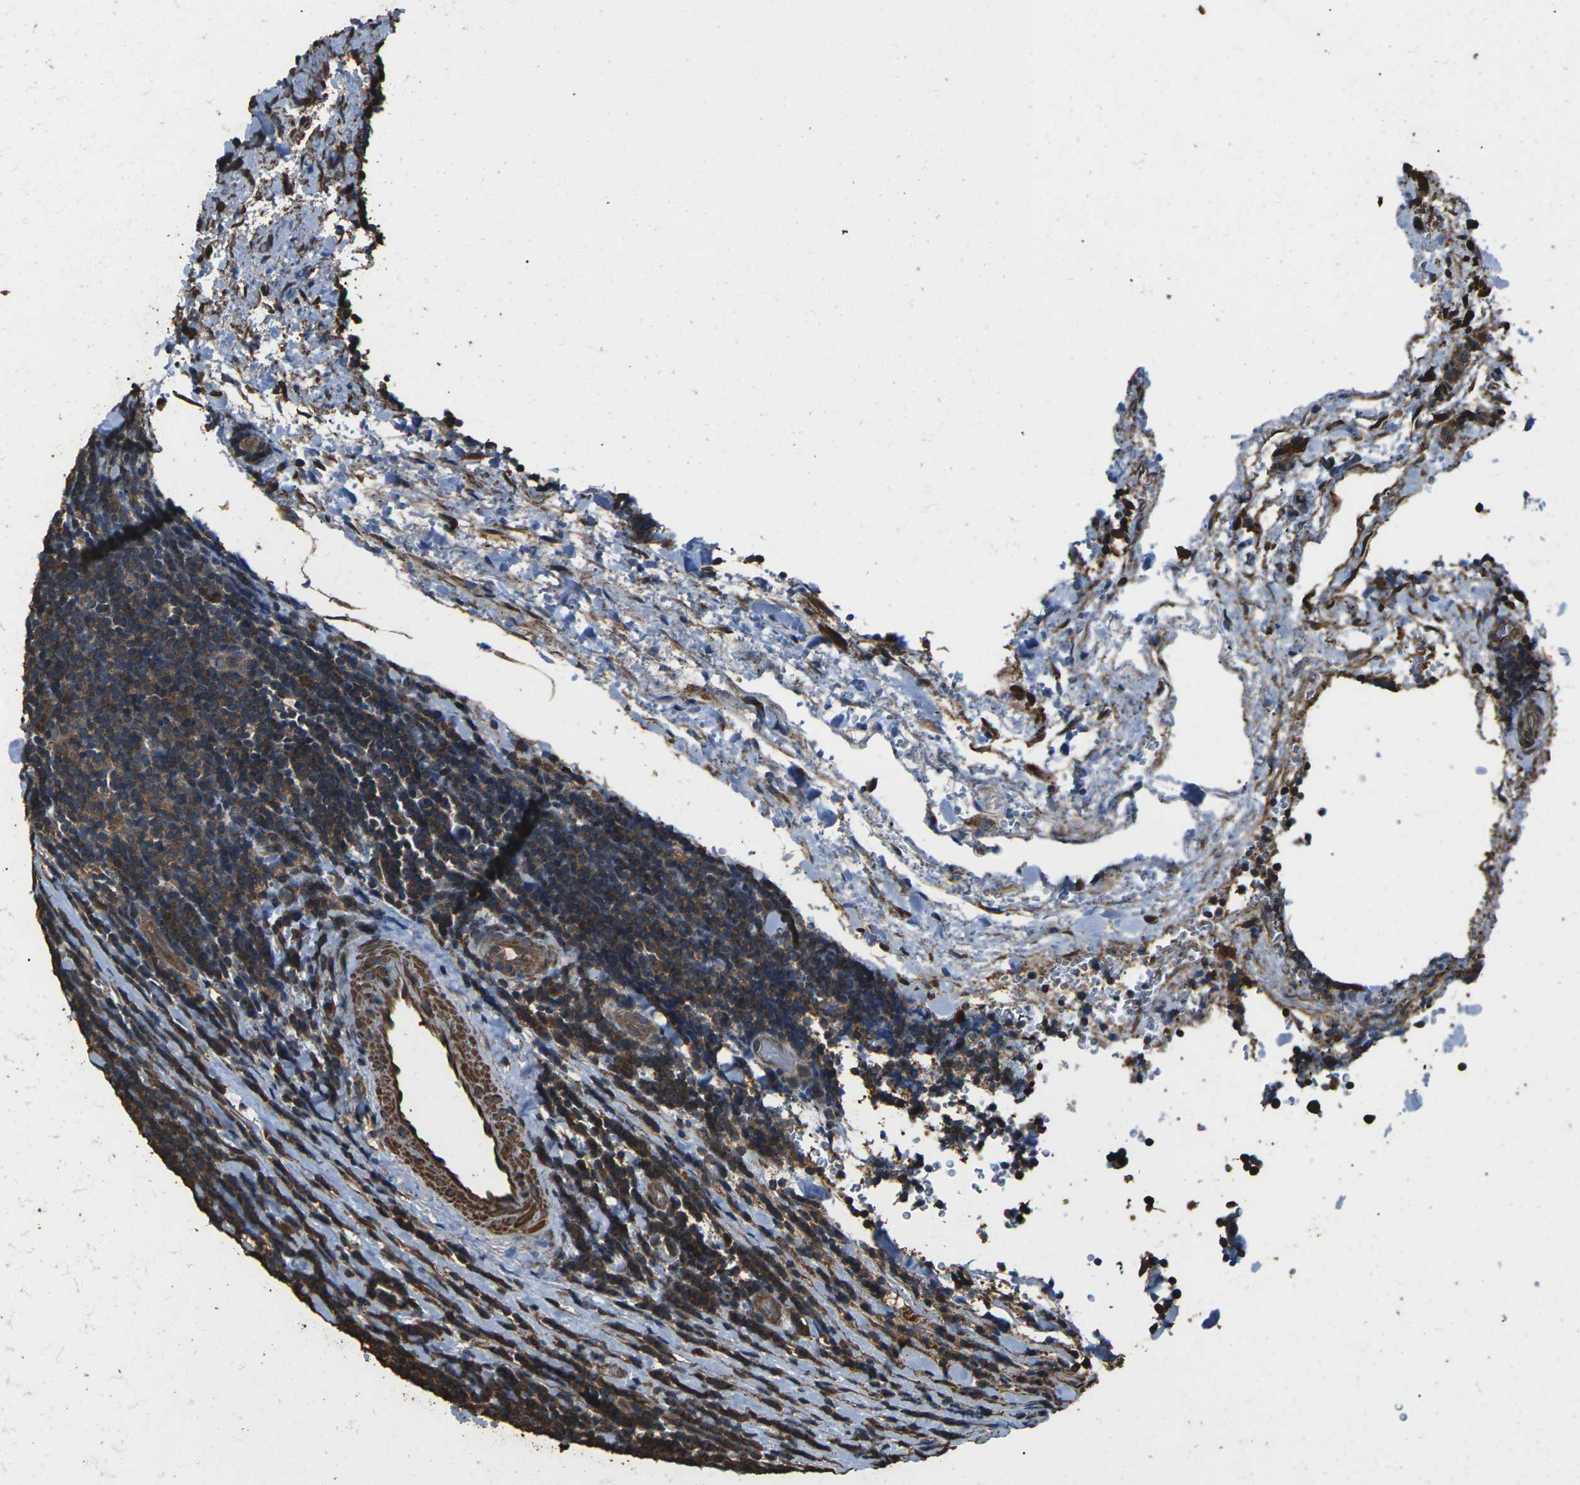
{"staining": {"intensity": "moderate", "quantity": ">75%", "location": "cytoplasmic/membranous"}, "tissue": "lymphoma", "cell_type": "Tumor cells", "image_type": "cancer", "snomed": [{"axis": "morphology", "description": "Malignant lymphoma, non-Hodgkin's type, Low grade"}, {"axis": "topography", "description": "Lymph node"}], "caption": "Lymphoma stained for a protein (brown) exhibits moderate cytoplasmic/membranous positive positivity in approximately >75% of tumor cells.", "gene": "DHPS", "patient": {"sex": "male", "age": 83}}